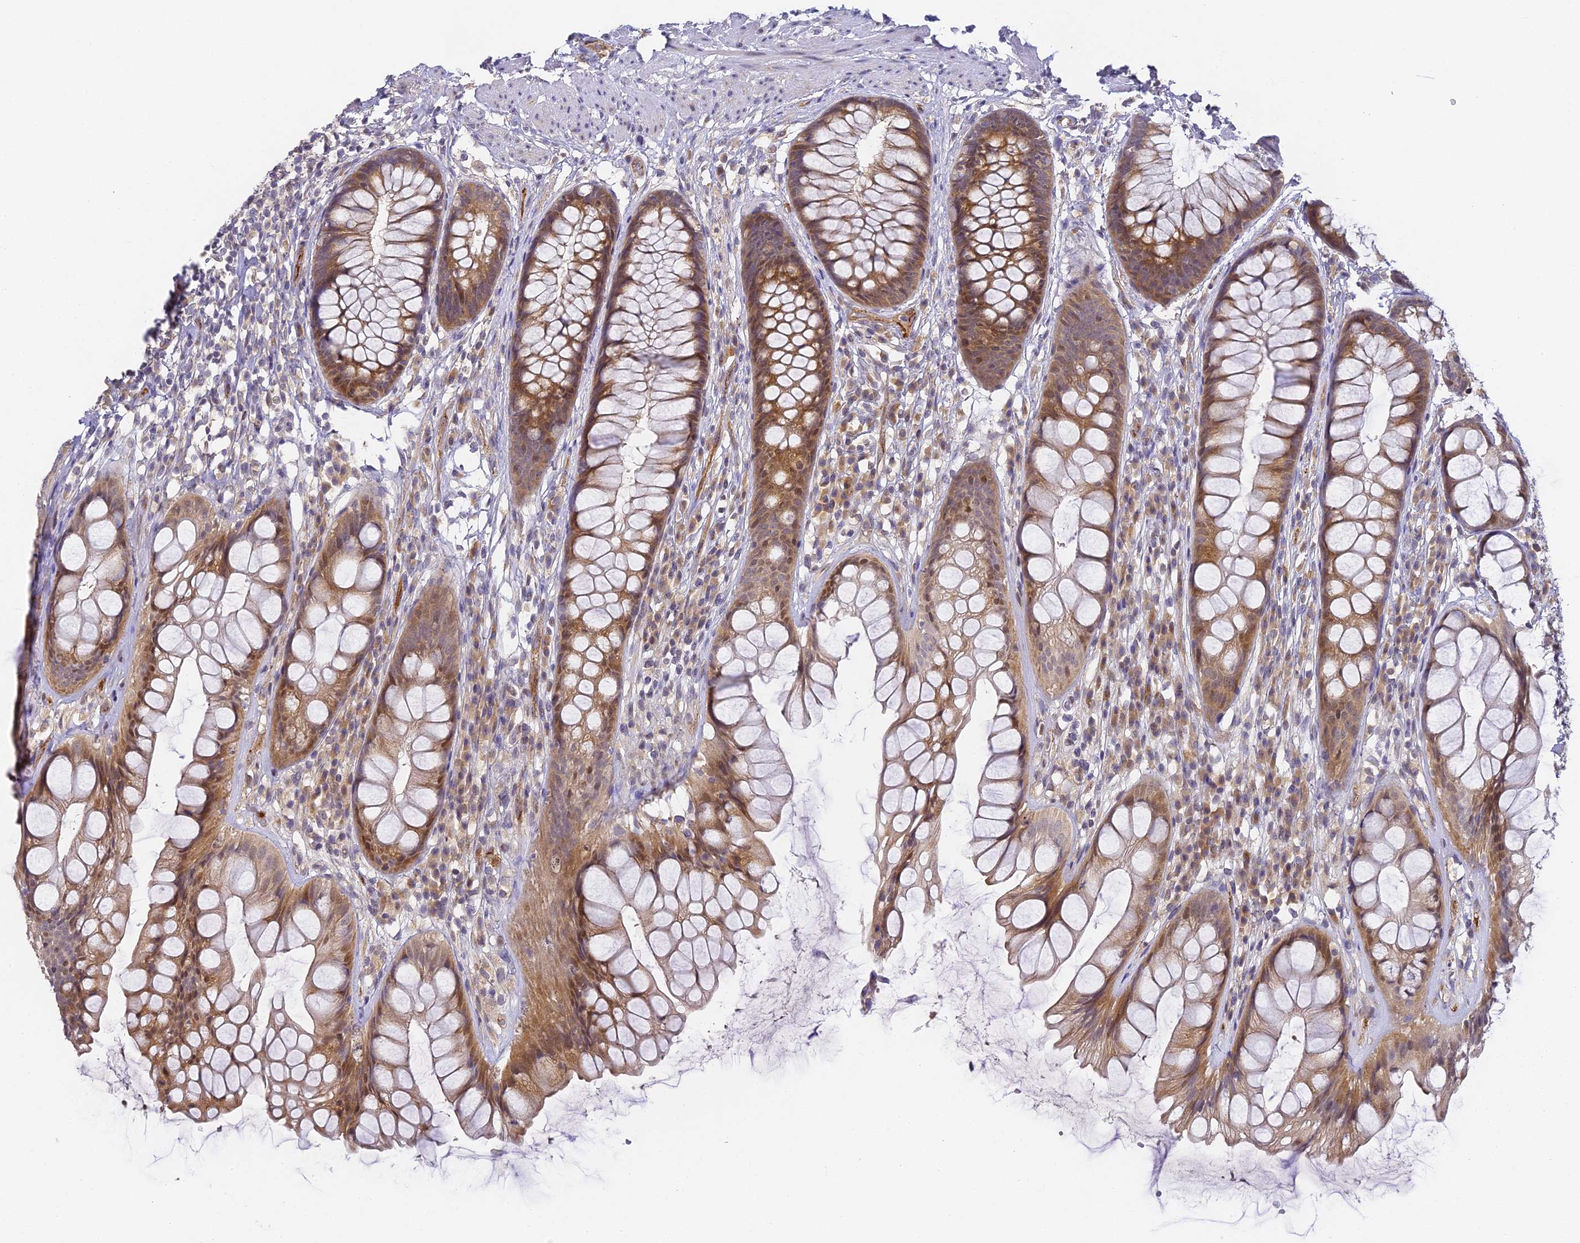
{"staining": {"intensity": "moderate", "quantity": ">75%", "location": "cytoplasmic/membranous"}, "tissue": "rectum", "cell_type": "Glandular cells", "image_type": "normal", "snomed": [{"axis": "morphology", "description": "Normal tissue, NOS"}, {"axis": "topography", "description": "Rectum"}], "caption": "Immunohistochemical staining of normal rectum demonstrates moderate cytoplasmic/membranous protein positivity in about >75% of glandular cells.", "gene": "DNAAF10", "patient": {"sex": "male", "age": 74}}